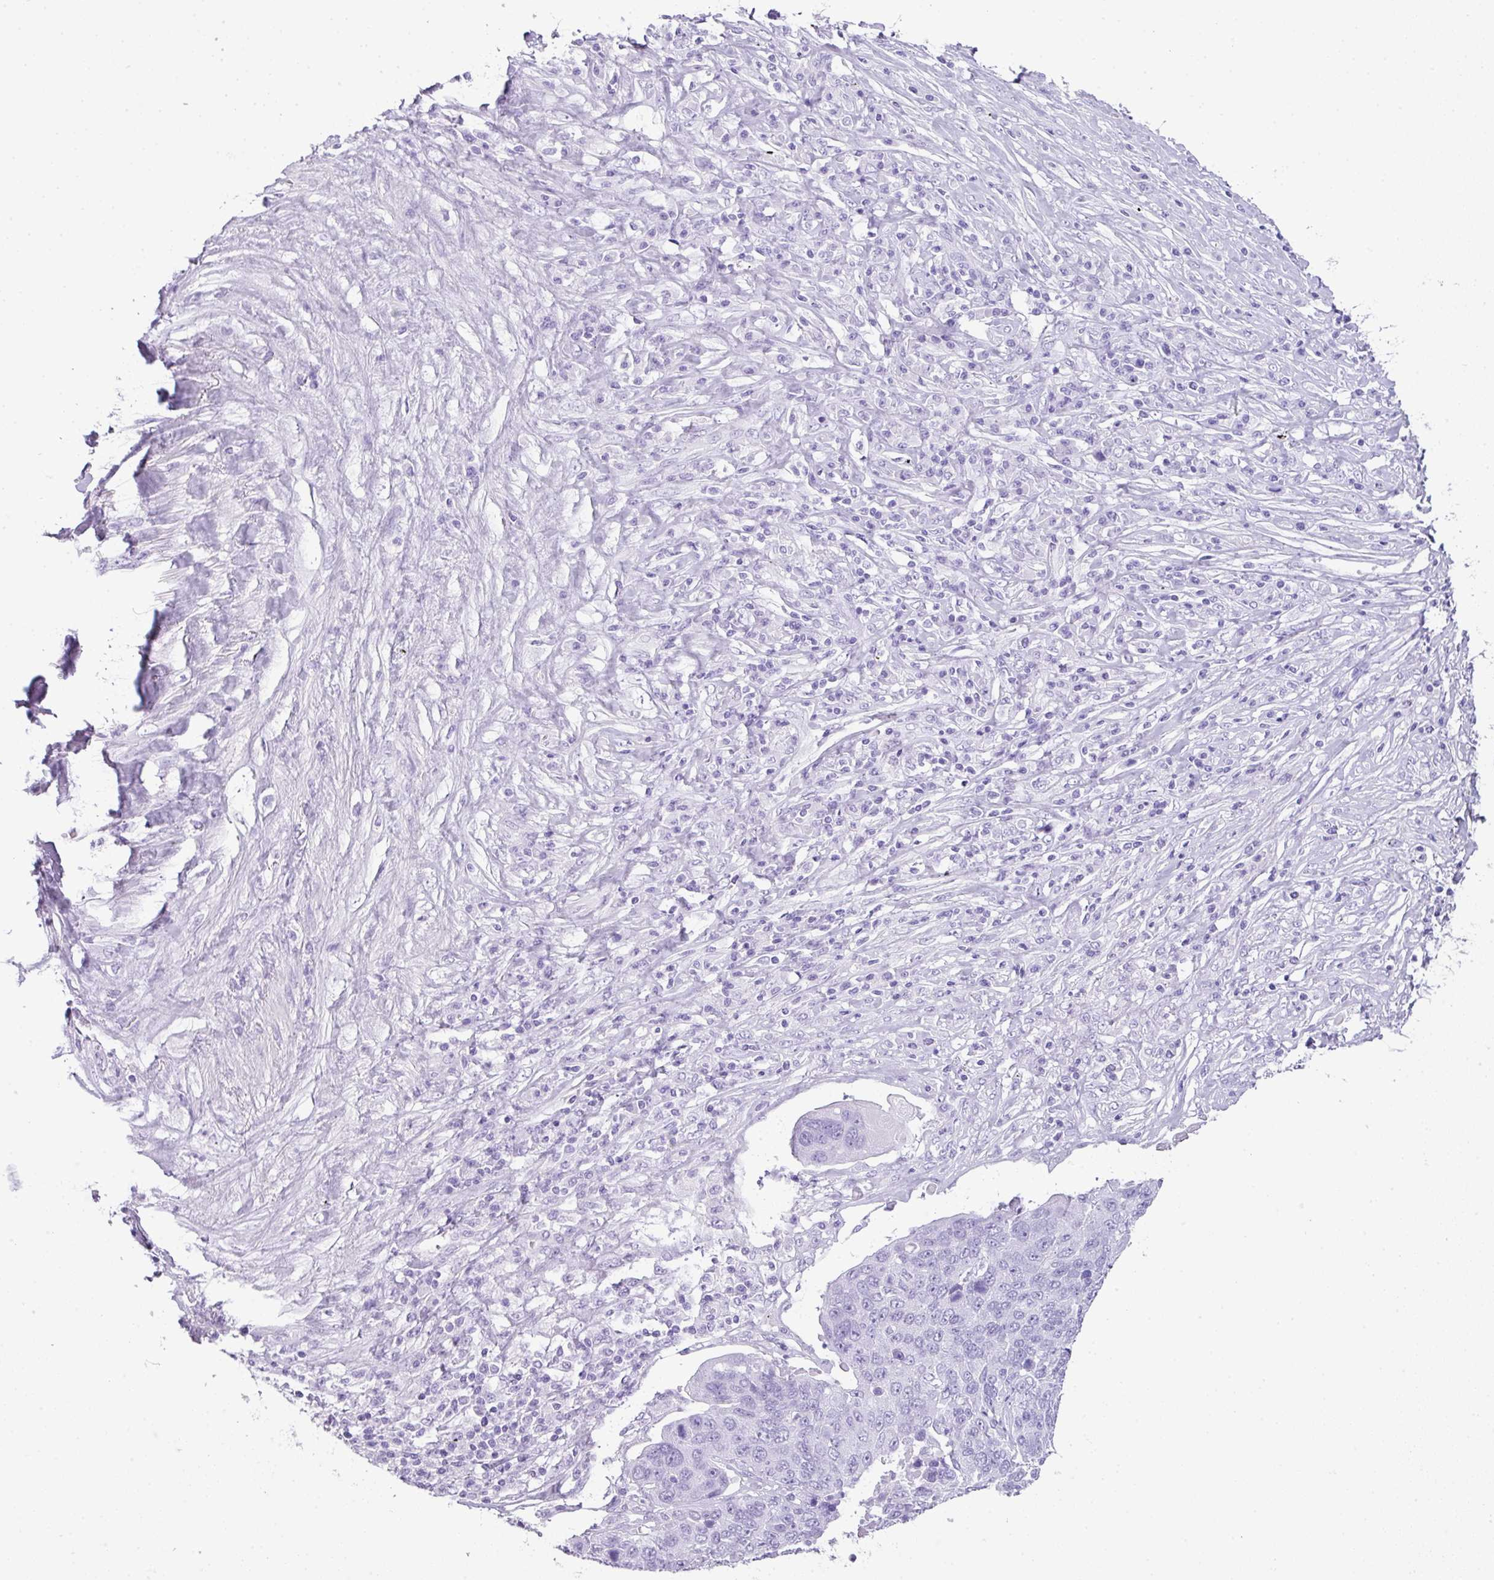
{"staining": {"intensity": "negative", "quantity": "none", "location": "none"}, "tissue": "lung cancer", "cell_type": "Tumor cells", "image_type": "cancer", "snomed": [{"axis": "morphology", "description": "Squamous cell carcinoma, NOS"}, {"axis": "topography", "description": "Lung"}], "caption": "Tumor cells are negative for protein expression in human squamous cell carcinoma (lung).", "gene": "TNP1", "patient": {"sex": "male", "age": 66}}